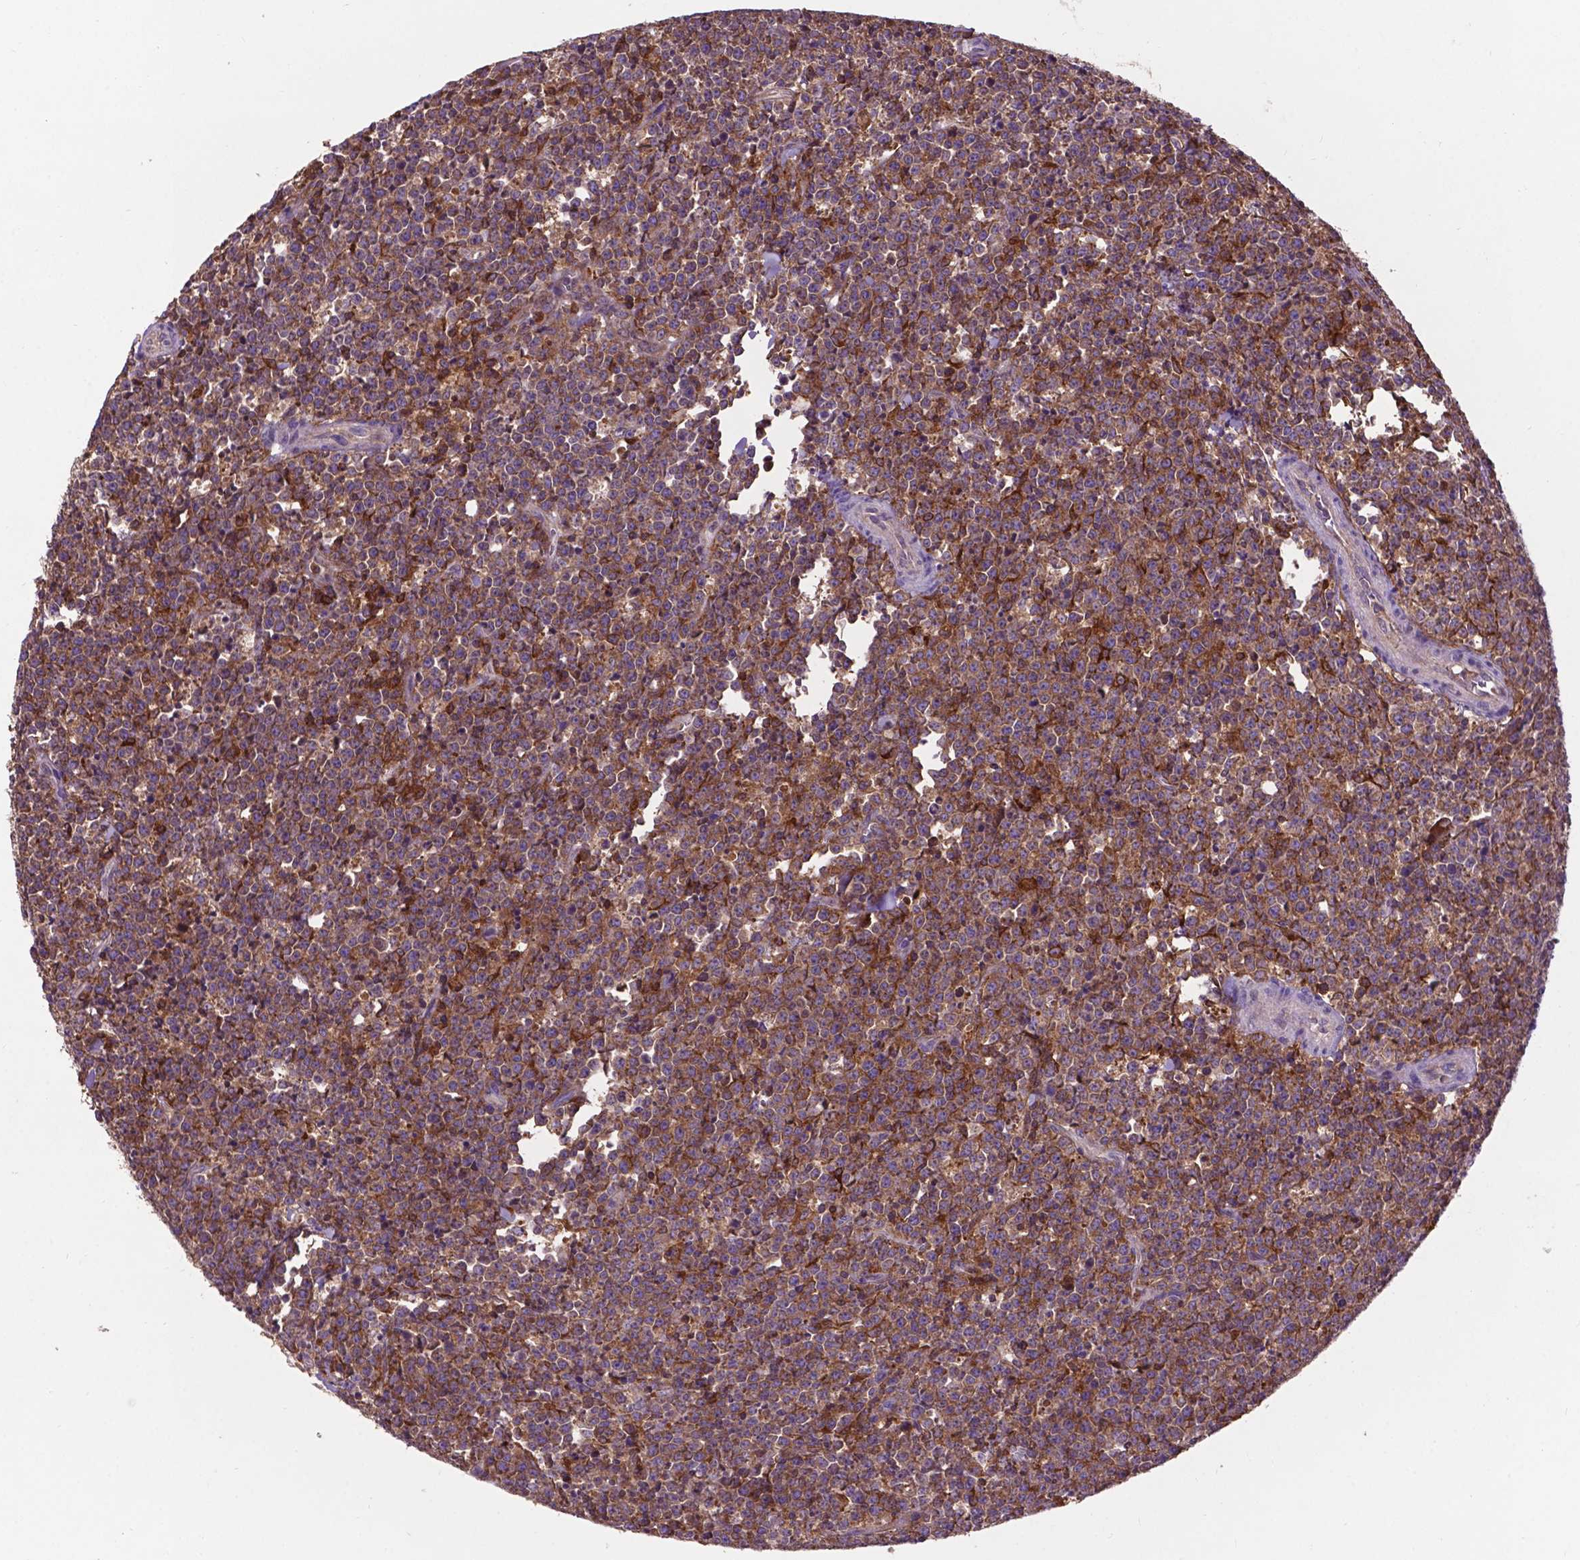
{"staining": {"intensity": "moderate", "quantity": "<25%", "location": "cytoplasmic/membranous"}, "tissue": "lymphoma", "cell_type": "Tumor cells", "image_type": "cancer", "snomed": [{"axis": "morphology", "description": "Malignant lymphoma, non-Hodgkin's type, High grade"}, {"axis": "topography", "description": "Small intestine"}], "caption": "Lymphoma stained for a protein (brown) exhibits moderate cytoplasmic/membranous positive expression in about <25% of tumor cells.", "gene": "SMAD3", "patient": {"sex": "female", "age": 56}}